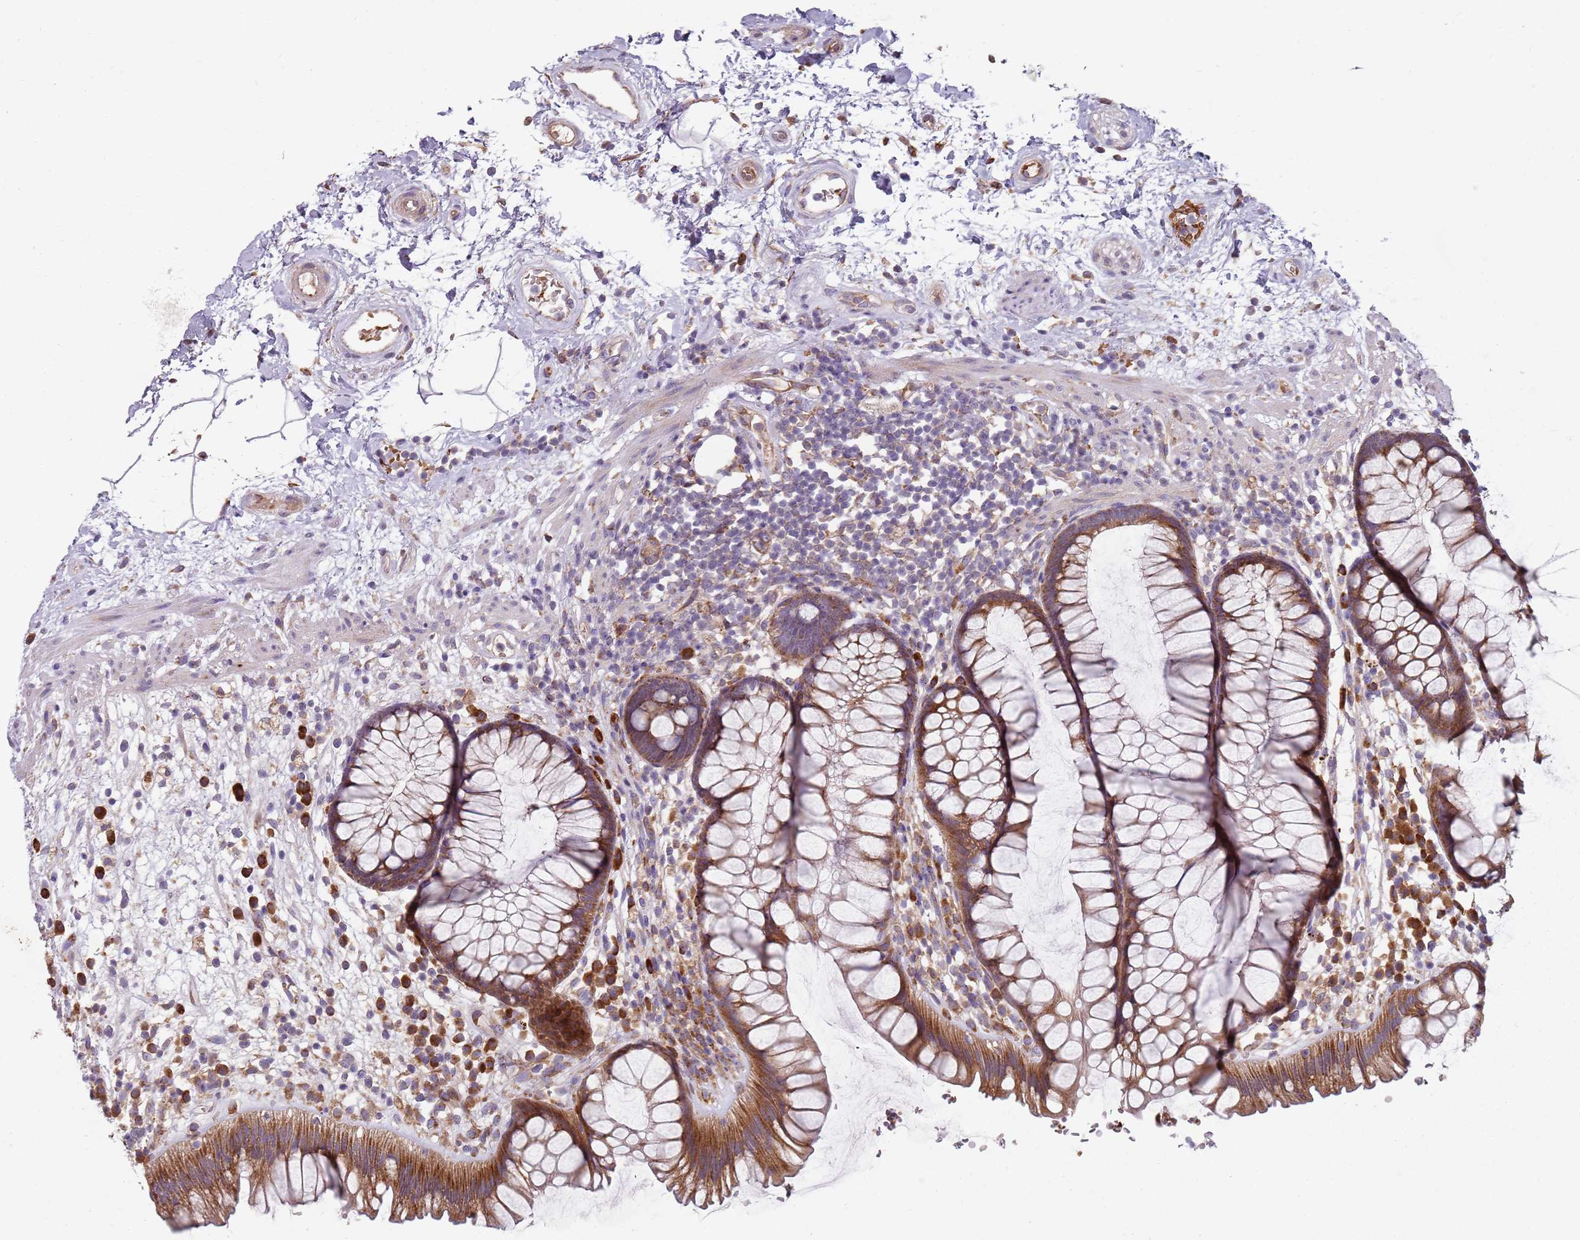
{"staining": {"intensity": "moderate", "quantity": ">75%", "location": "cytoplasmic/membranous"}, "tissue": "rectum", "cell_type": "Glandular cells", "image_type": "normal", "snomed": [{"axis": "morphology", "description": "Normal tissue, NOS"}, {"axis": "topography", "description": "Rectum"}], "caption": "Rectum stained with immunohistochemistry exhibits moderate cytoplasmic/membranous staining in approximately >75% of glandular cells. Nuclei are stained in blue.", "gene": "SPATA2", "patient": {"sex": "male", "age": 51}}